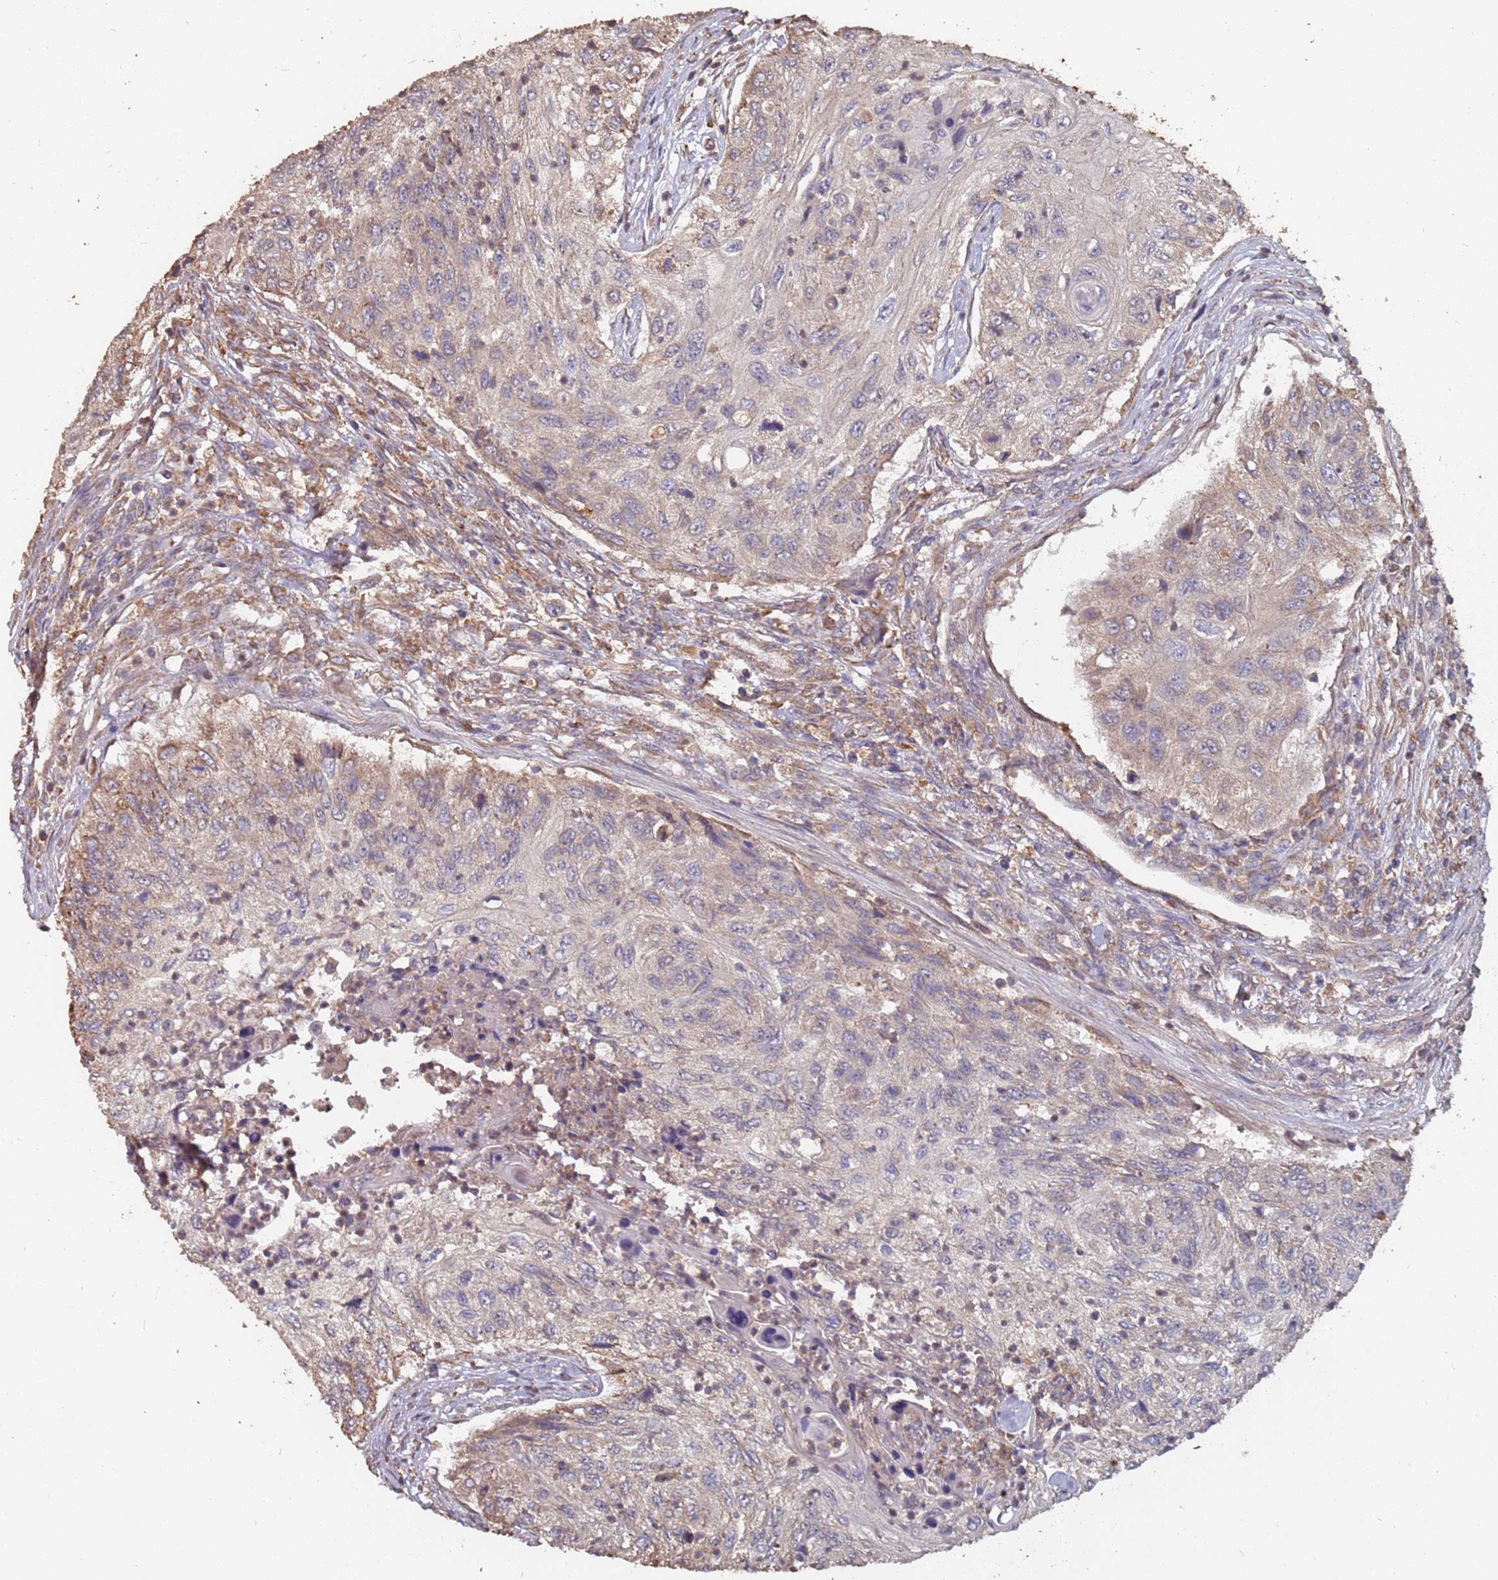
{"staining": {"intensity": "weak", "quantity": "25%-75%", "location": "cytoplasmic/membranous"}, "tissue": "urothelial cancer", "cell_type": "Tumor cells", "image_type": "cancer", "snomed": [{"axis": "morphology", "description": "Urothelial carcinoma, High grade"}, {"axis": "topography", "description": "Urinary bladder"}], "caption": "Tumor cells show low levels of weak cytoplasmic/membranous staining in approximately 25%-75% of cells in human high-grade urothelial carcinoma.", "gene": "ATG5", "patient": {"sex": "female", "age": 60}}